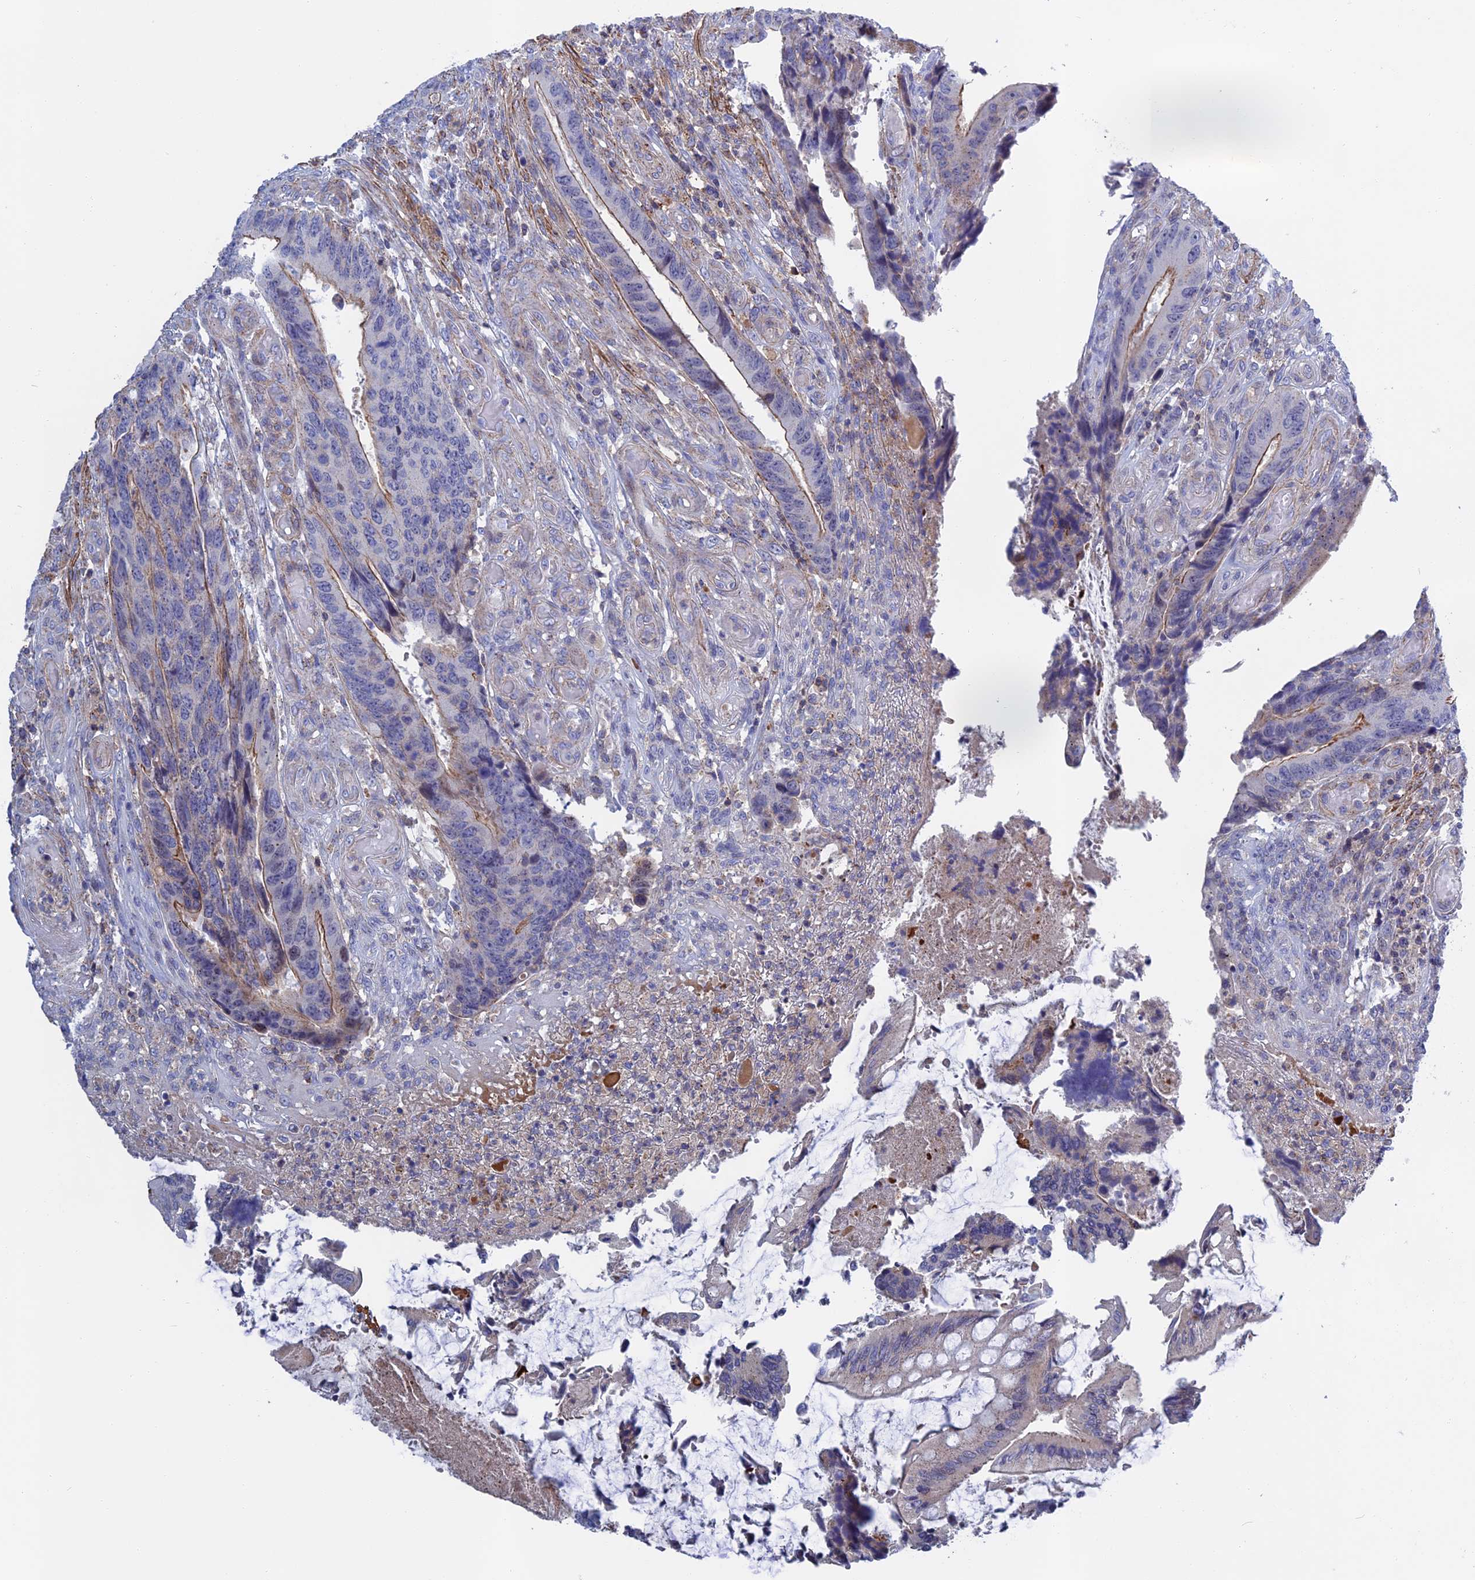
{"staining": {"intensity": "moderate", "quantity": "<25%", "location": "cytoplasmic/membranous"}, "tissue": "colorectal cancer", "cell_type": "Tumor cells", "image_type": "cancer", "snomed": [{"axis": "morphology", "description": "Adenocarcinoma, NOS"}, {"axis": "topography", "description": "Colon"}], "caption": "Moderate cytoplasmic/membranous positivity is present in about <25% of tumor cells in colorectal cancer.", "gene": "LYPD5", "patient": {"sex": "male", "age": 87}}